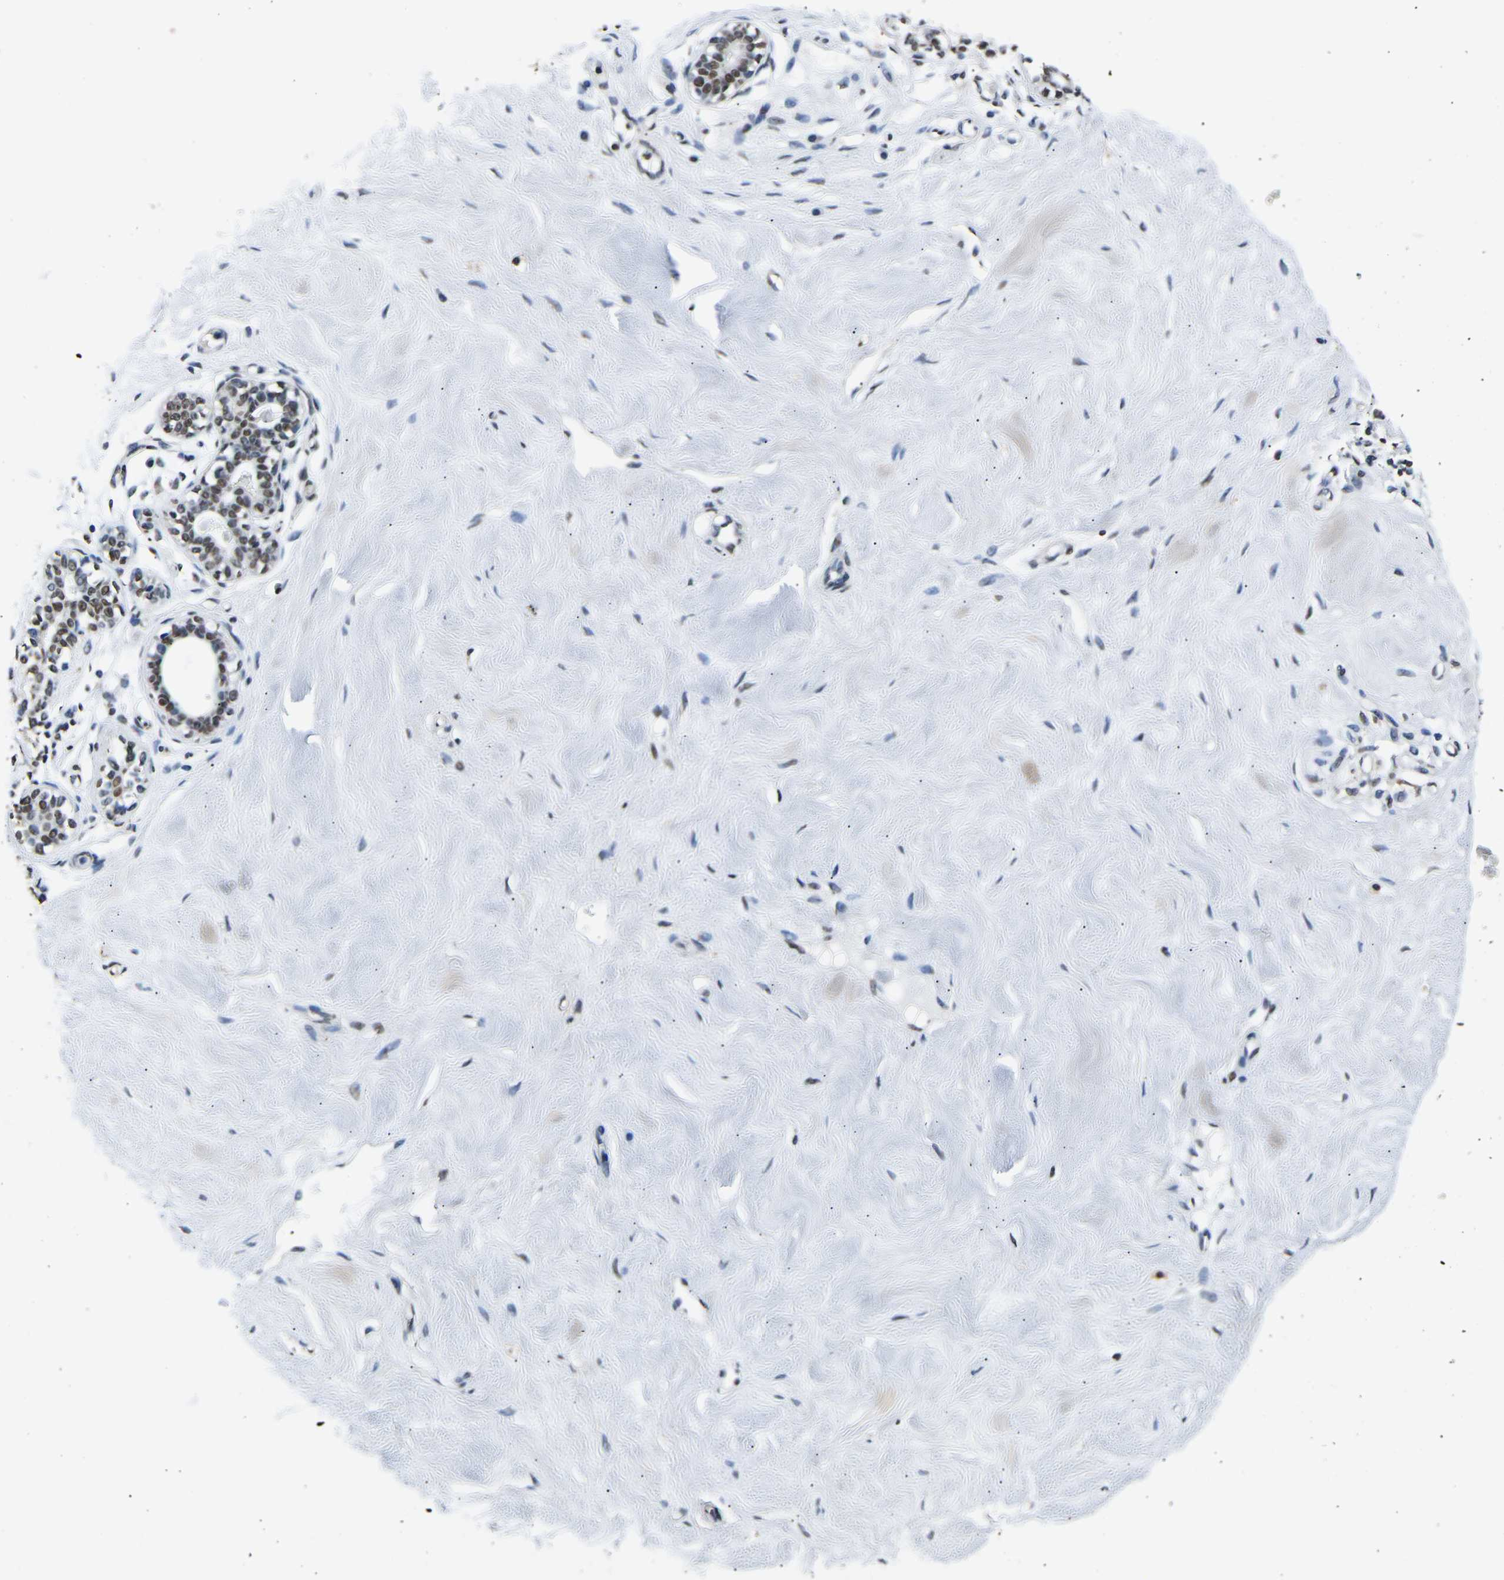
{"staining": {"intensity": "moderate", "quantity": "25%-75%", "location": "nuclear"}, "tissue": "breast", "cell_type": "Glandular cells", "image_type": "normal", "snomed": [{"axis": "morphology", "description": "Normal tissue, NOS"}, {"axis": "topography", "description": "Breast"}], "caption": "The immunohistochemical stain labels moderate nuclear staining in glandular cells of benign breast. (IHC, brightfield microscopy, high magnification).", "gene": "SAFB", "patient": {"sex": "female", "age": 23}}